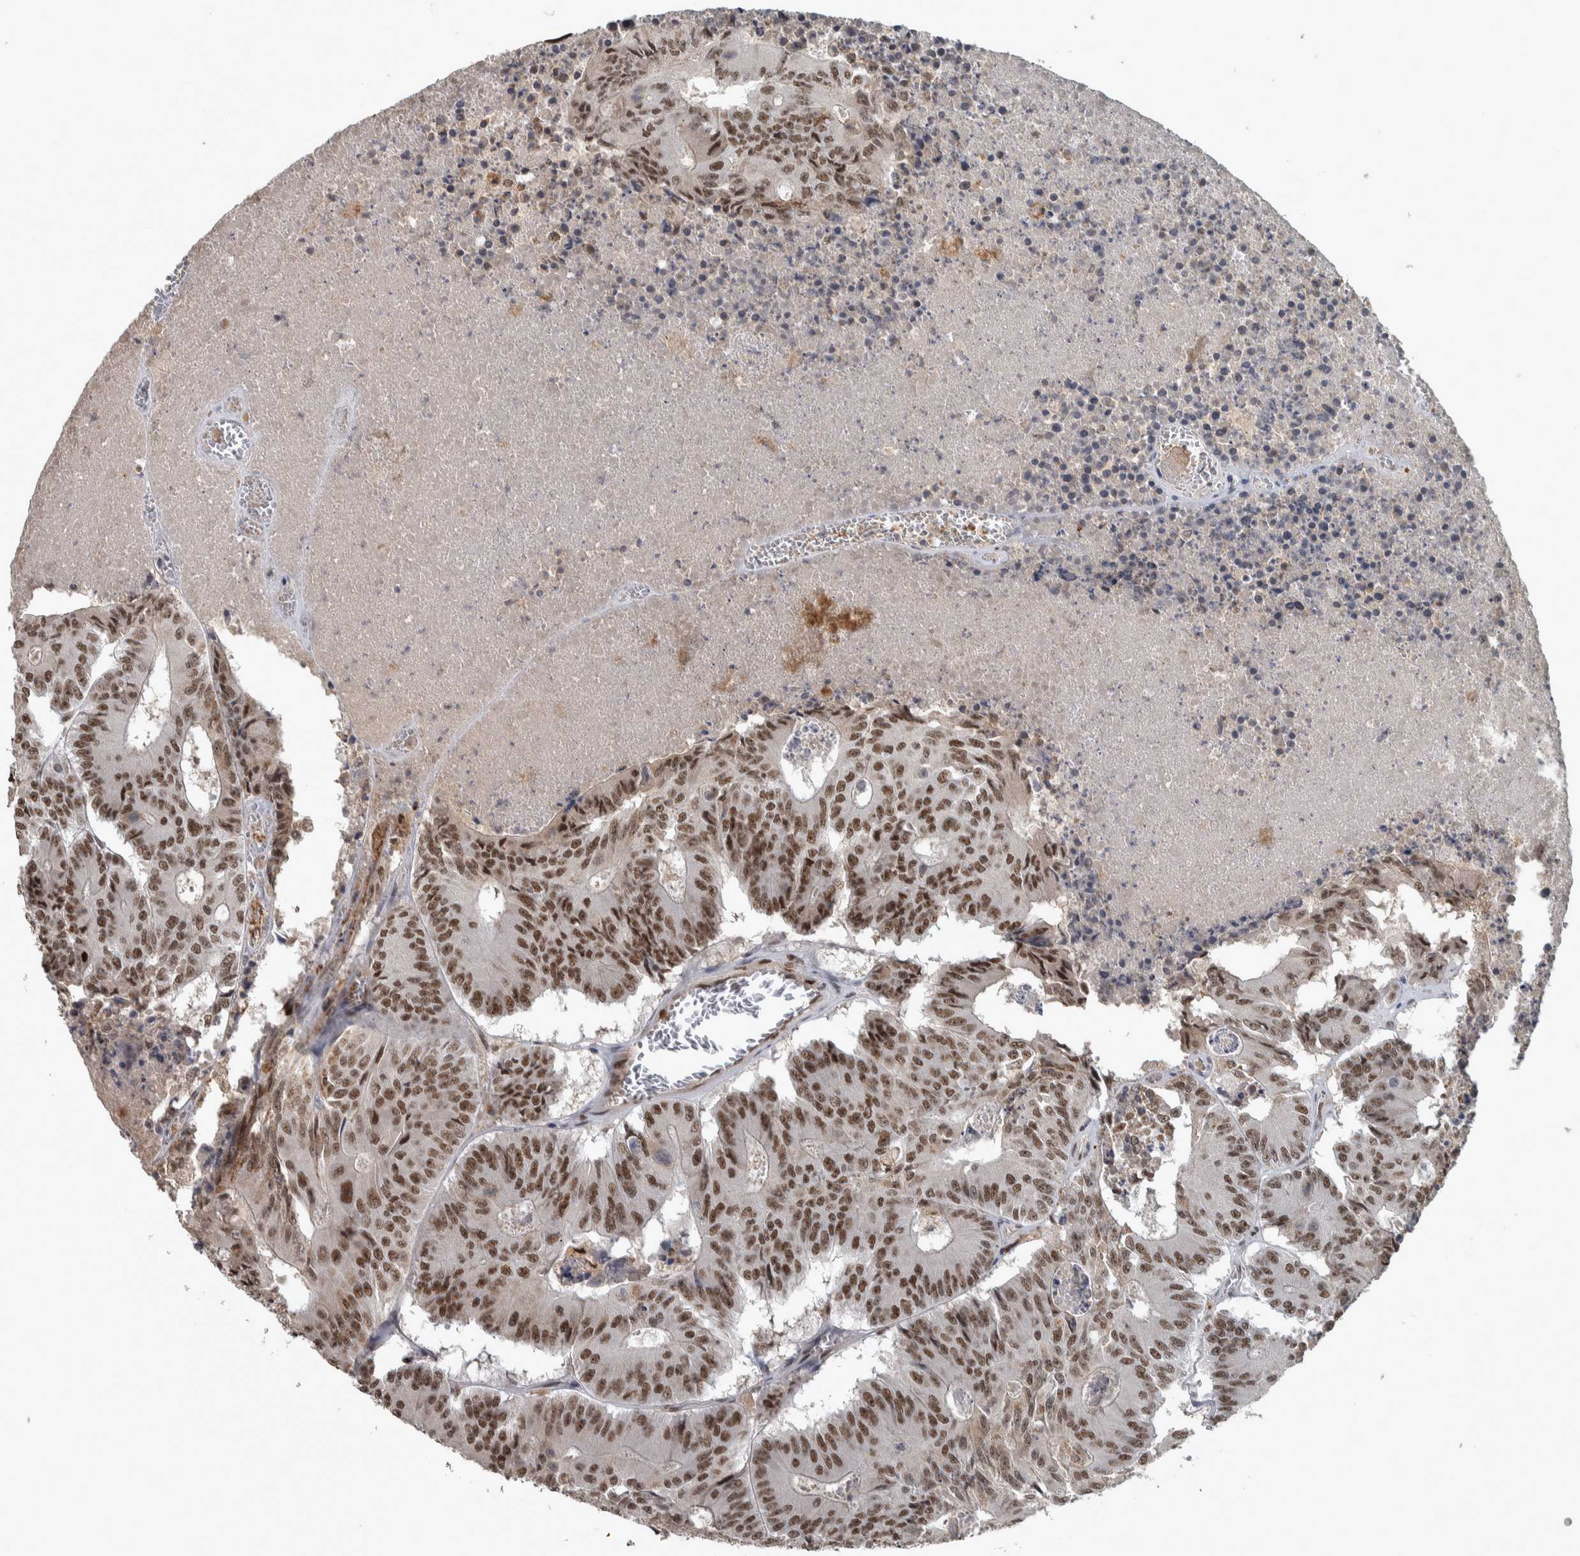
{"staining": {"intensity": "moderate", "quantity": ">75%", "location": "nuclear"}, "tissue": "colorectal cancer", "cell_type": "Tumor cells", "image_type": "cancer", "snomed": [{"axis": "morphology", "description": "Adenocarcinoma, NOS"}, {"axis": "topography", "description": "Colon"}], "caption": "An IHC histopathology image of neoplastic tissue is shown. Protein staining in brown shows moderate nuclear positivity in adenocarcinoma (colorectal) within tumor cells.", "gene": "DDX42", "patient": {"sex": "male", "age": 87}}